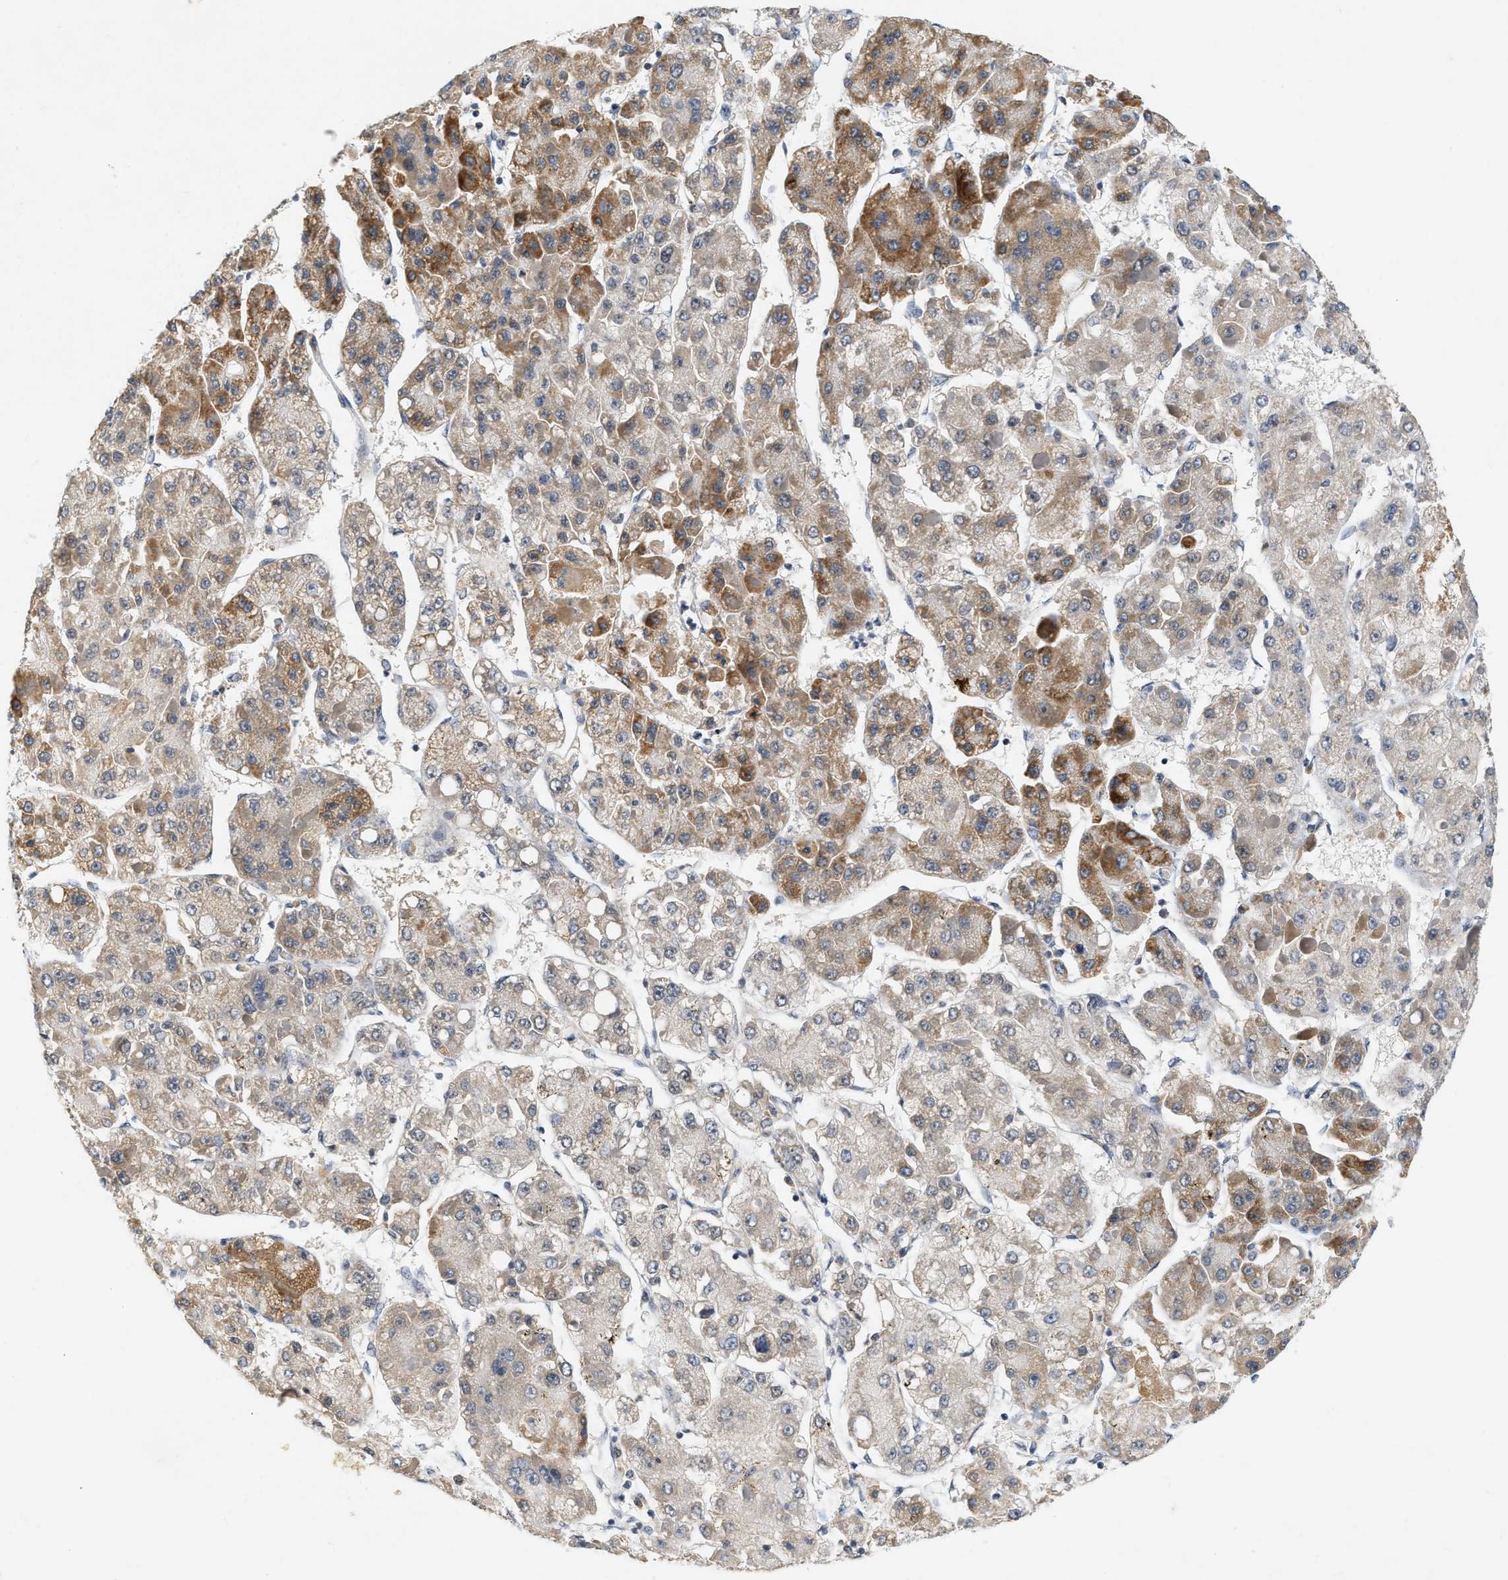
{"staining": {"intensity": "moderate", "quantity": ">75%", "location": "cytoplasmic/membranous"}, "tissue": "liver cancer", "cell_type": "Tumor cells", "image_type": "cancer", "snomed": [{"axis": "morphology", "description": "Carcinoma, Hepatocellular, NOS"}, {"axis": "topography", "description": "Liver"}], "caption": "Brown immunohistochemical staining in human liver cancer (hepatocellular carcinoma) shows moderate cytoplasmic/membranous expression in about >75% of tumor cells.", "gene": "GIGYF1", "patient": {"sex": "female", "age": 73}}